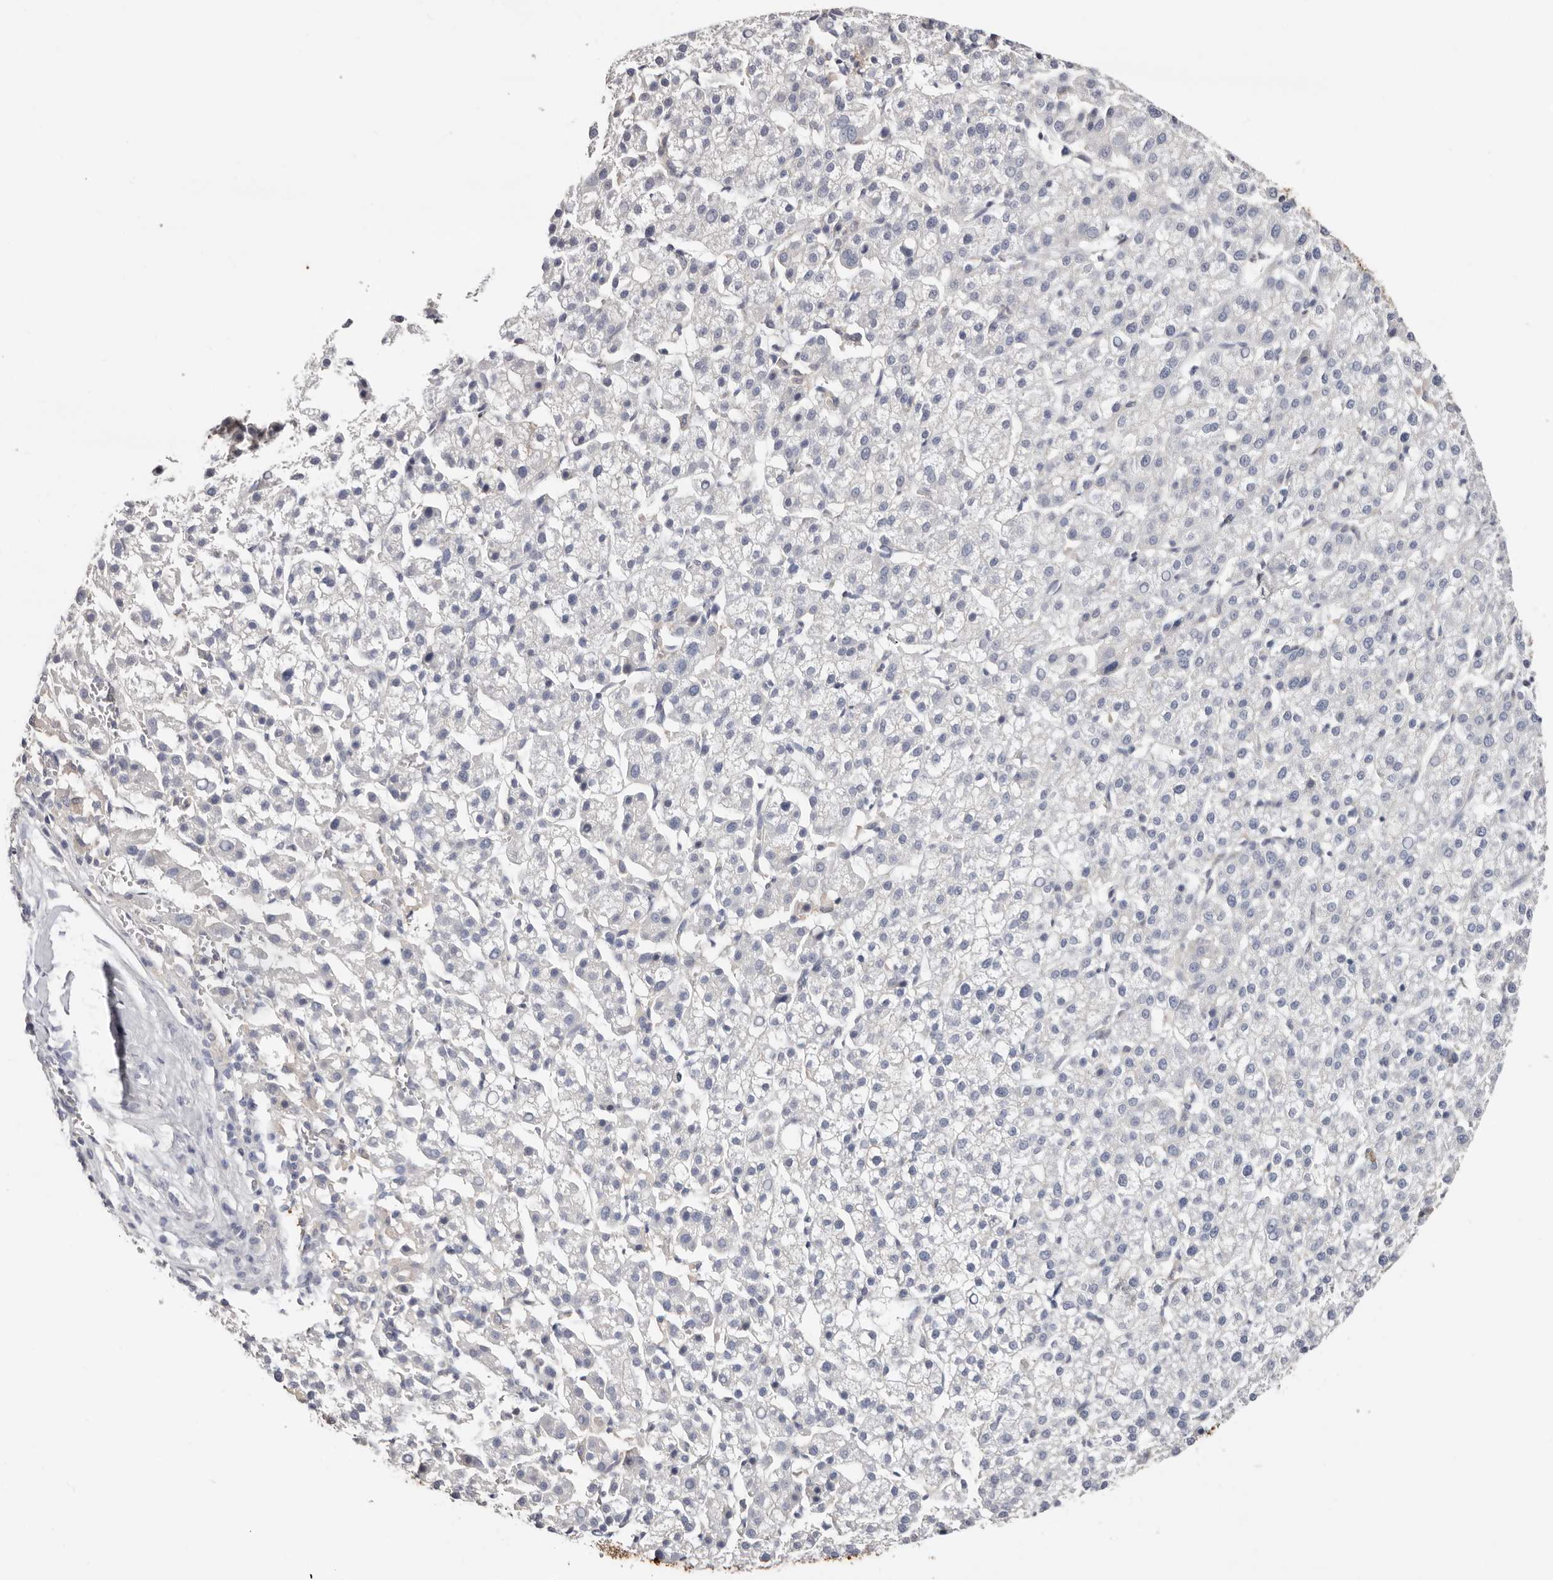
{"staining": {"intensity": "negative", "quantity": "none", "location": "none"}, "tissue": "liver cancer", "cell_type": "Tumor cells", "image_type": "cancer", "snomed": [{"axis": "morphology", "description": "Carcinoma, Hepatocellular, NOS"}, {"axis": "topography", "description": "Liver"}], "caption": "IHC micrograph of liver hepatocellular carcinoma stained for a protein (brown), which displays no positivity in tumor cells. (DAB (3,3'-diaminobenzidine) immunohistochemistry visualized using brightfield microscopy, high magnification).", "gene": "S100A14", "patient": {"sex": "female", "age": 58}}